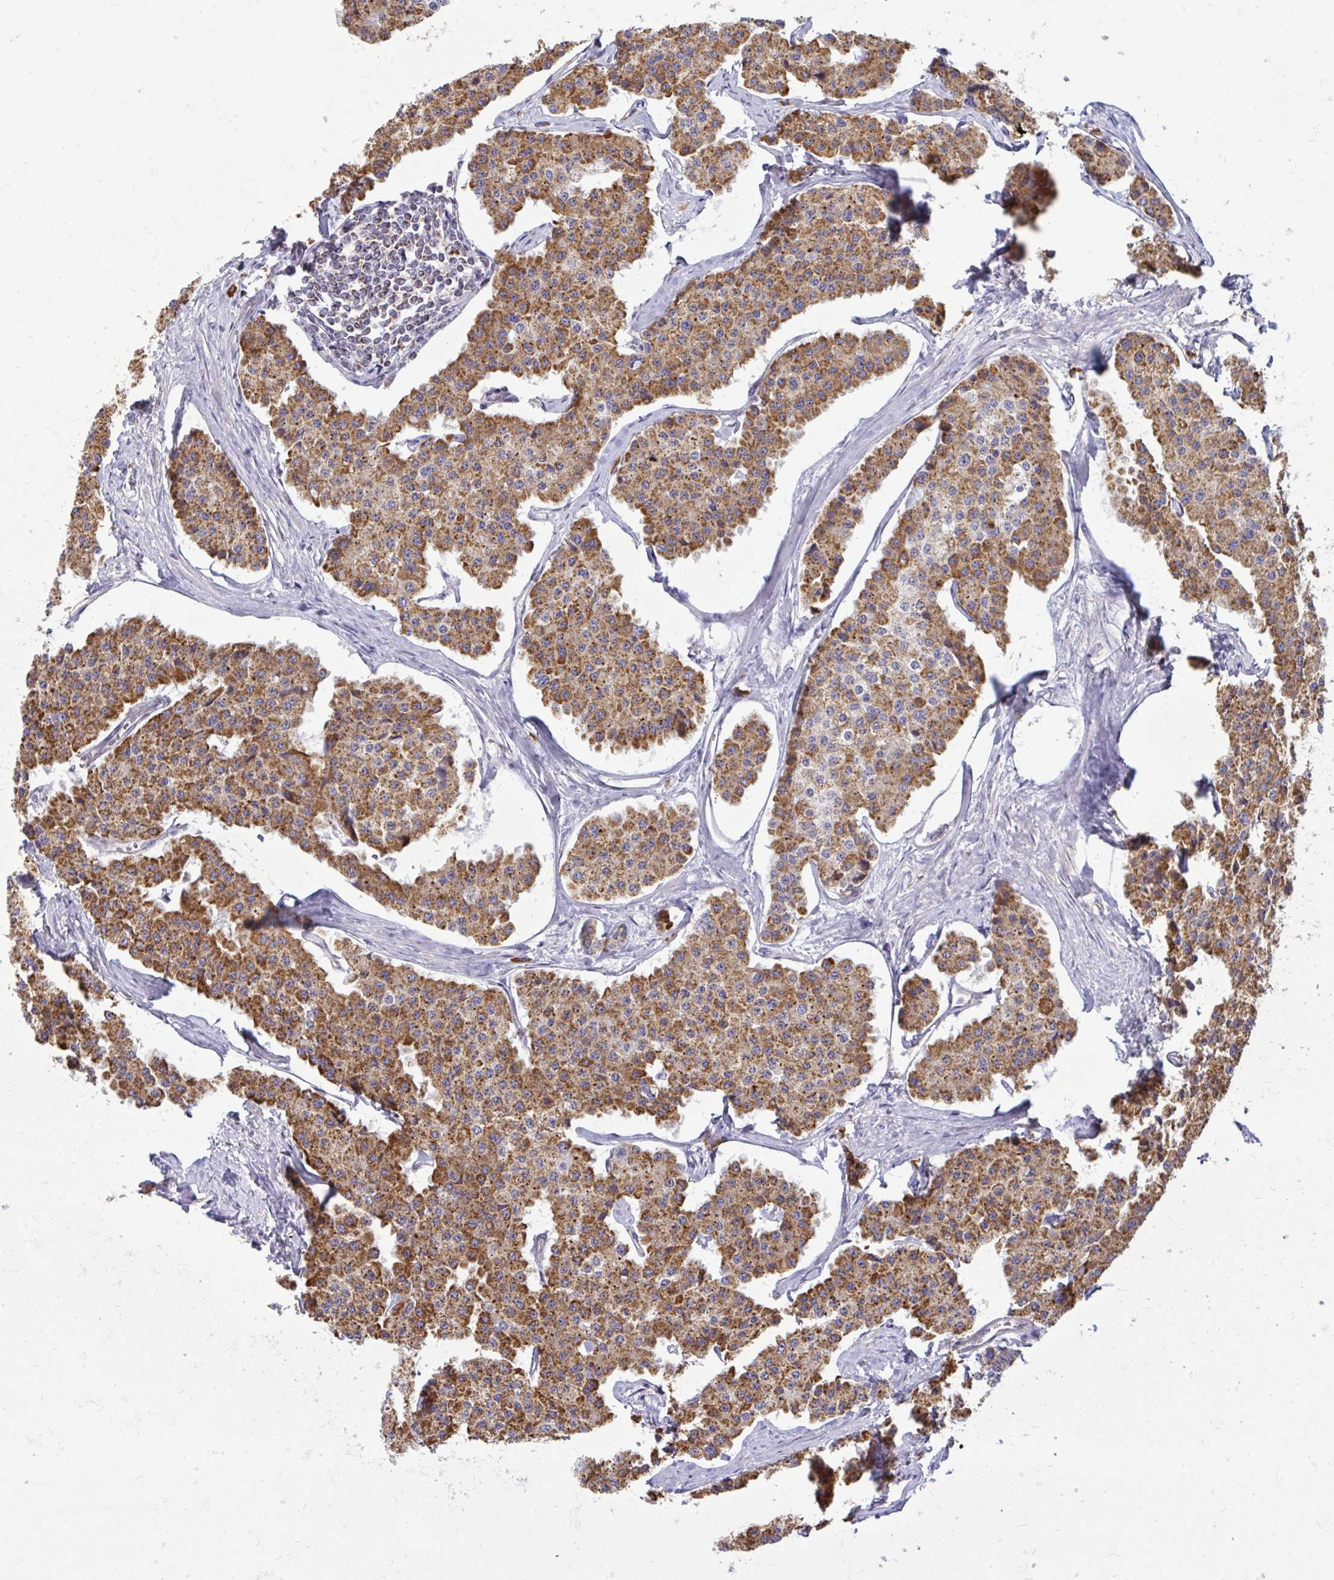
{"staining": {"intensity": "strong", "quantity": ">75%", "location": "cytoplasmic/membranous"}, "tissue": "carcinoid", "cell_type": "Tumor cells", "image_type": "cancer", "snomed": [{"axis": "morphology", "description": "Carcinoid, malignant, NOS"}, {"axis": "topography", "description": "Small intestine"}], "caption": "Immunohistochemistry (IHC) of human carcinoid (malignant) demonstrates high levels of strong cytoplasmic/membranous staining in about >75% of tumor cells.", "gene": "IFIT1", "patient": {"sex": "female", "age": 65}}